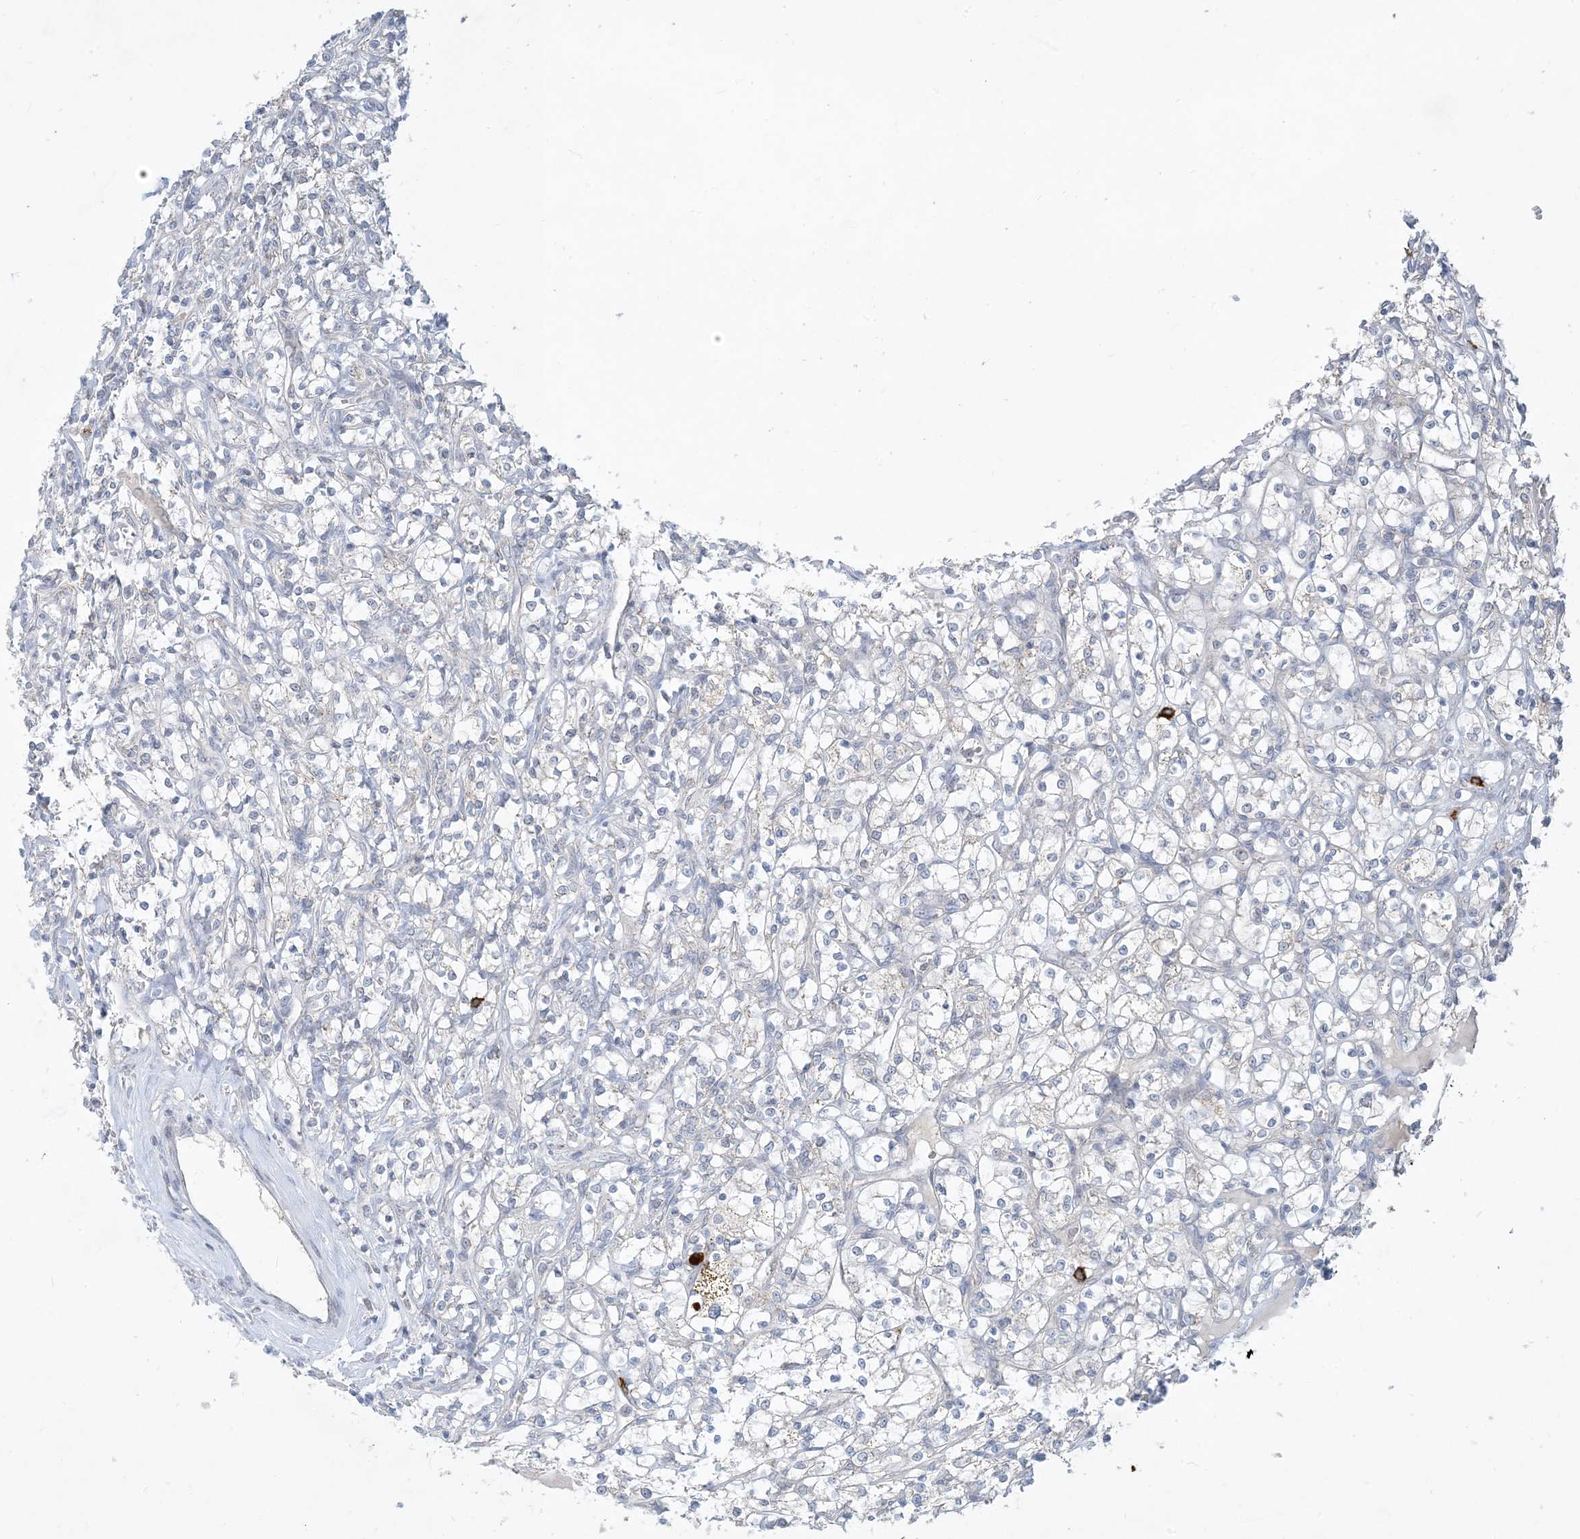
{"staining": {"intensity": "negative", "quantity": "none", "location": "none"}, "tissue": "renal cancer", "cell_type": "Tumor cells", "image_type": "cancer", "snomed": [{"axis": "morphology", "description": "Adenocarcinoma, NOS"}, {"axis": "topography", "description": "Kidney"}], "caption": "Immunohistochemistry (IHC) of human renal adenocarcinoma demonstrates no staining in tumor cells.", "gene": "CCDC14", "patient": {"sex": "female", "age": 69}}